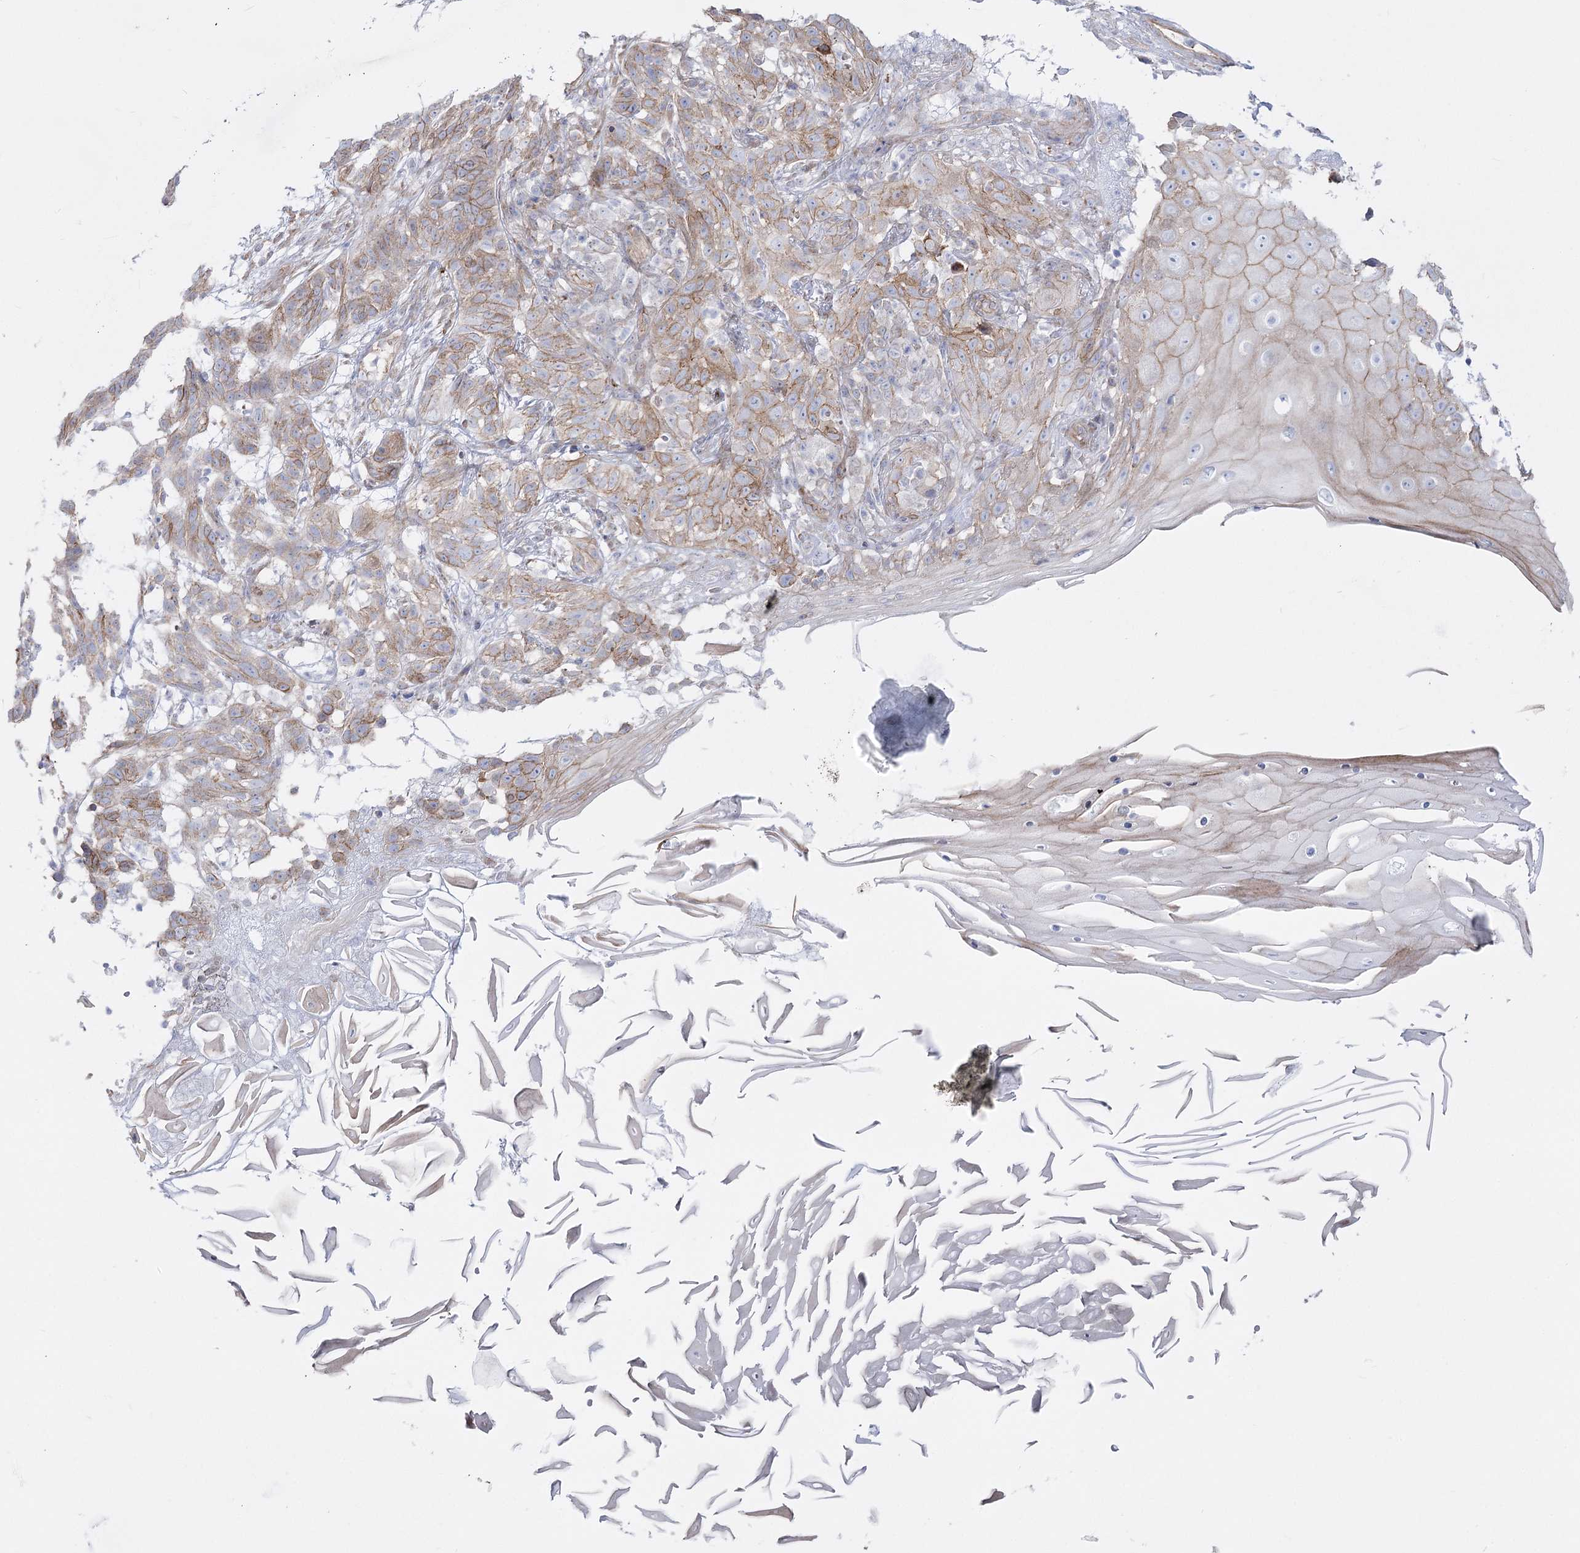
{"staining": {"intensity": "weak", "quantity": "25%-75%", "location": "cytoplasmic/membranous"}, "tissue": "skin cancer", "cell_type": "Tumor cells", "image_type": "cancer", "snomed": [{"axis": "morphology", "description": "Basal cell carcinoma"}, {"axis": "topography", "description": "Skin"}], "caption": "A brown stain shows weak cytoplasmic/membranous staining of a protein in skin cancer tumor cells. The staining was performed using DAB to visualize the protein expression in brown, while the nuclei were stained in blue with hematoxylin (Magnification: 20x).", "gene": "PLEKHA5", "patient": {"sex": "male", "age": 85}}